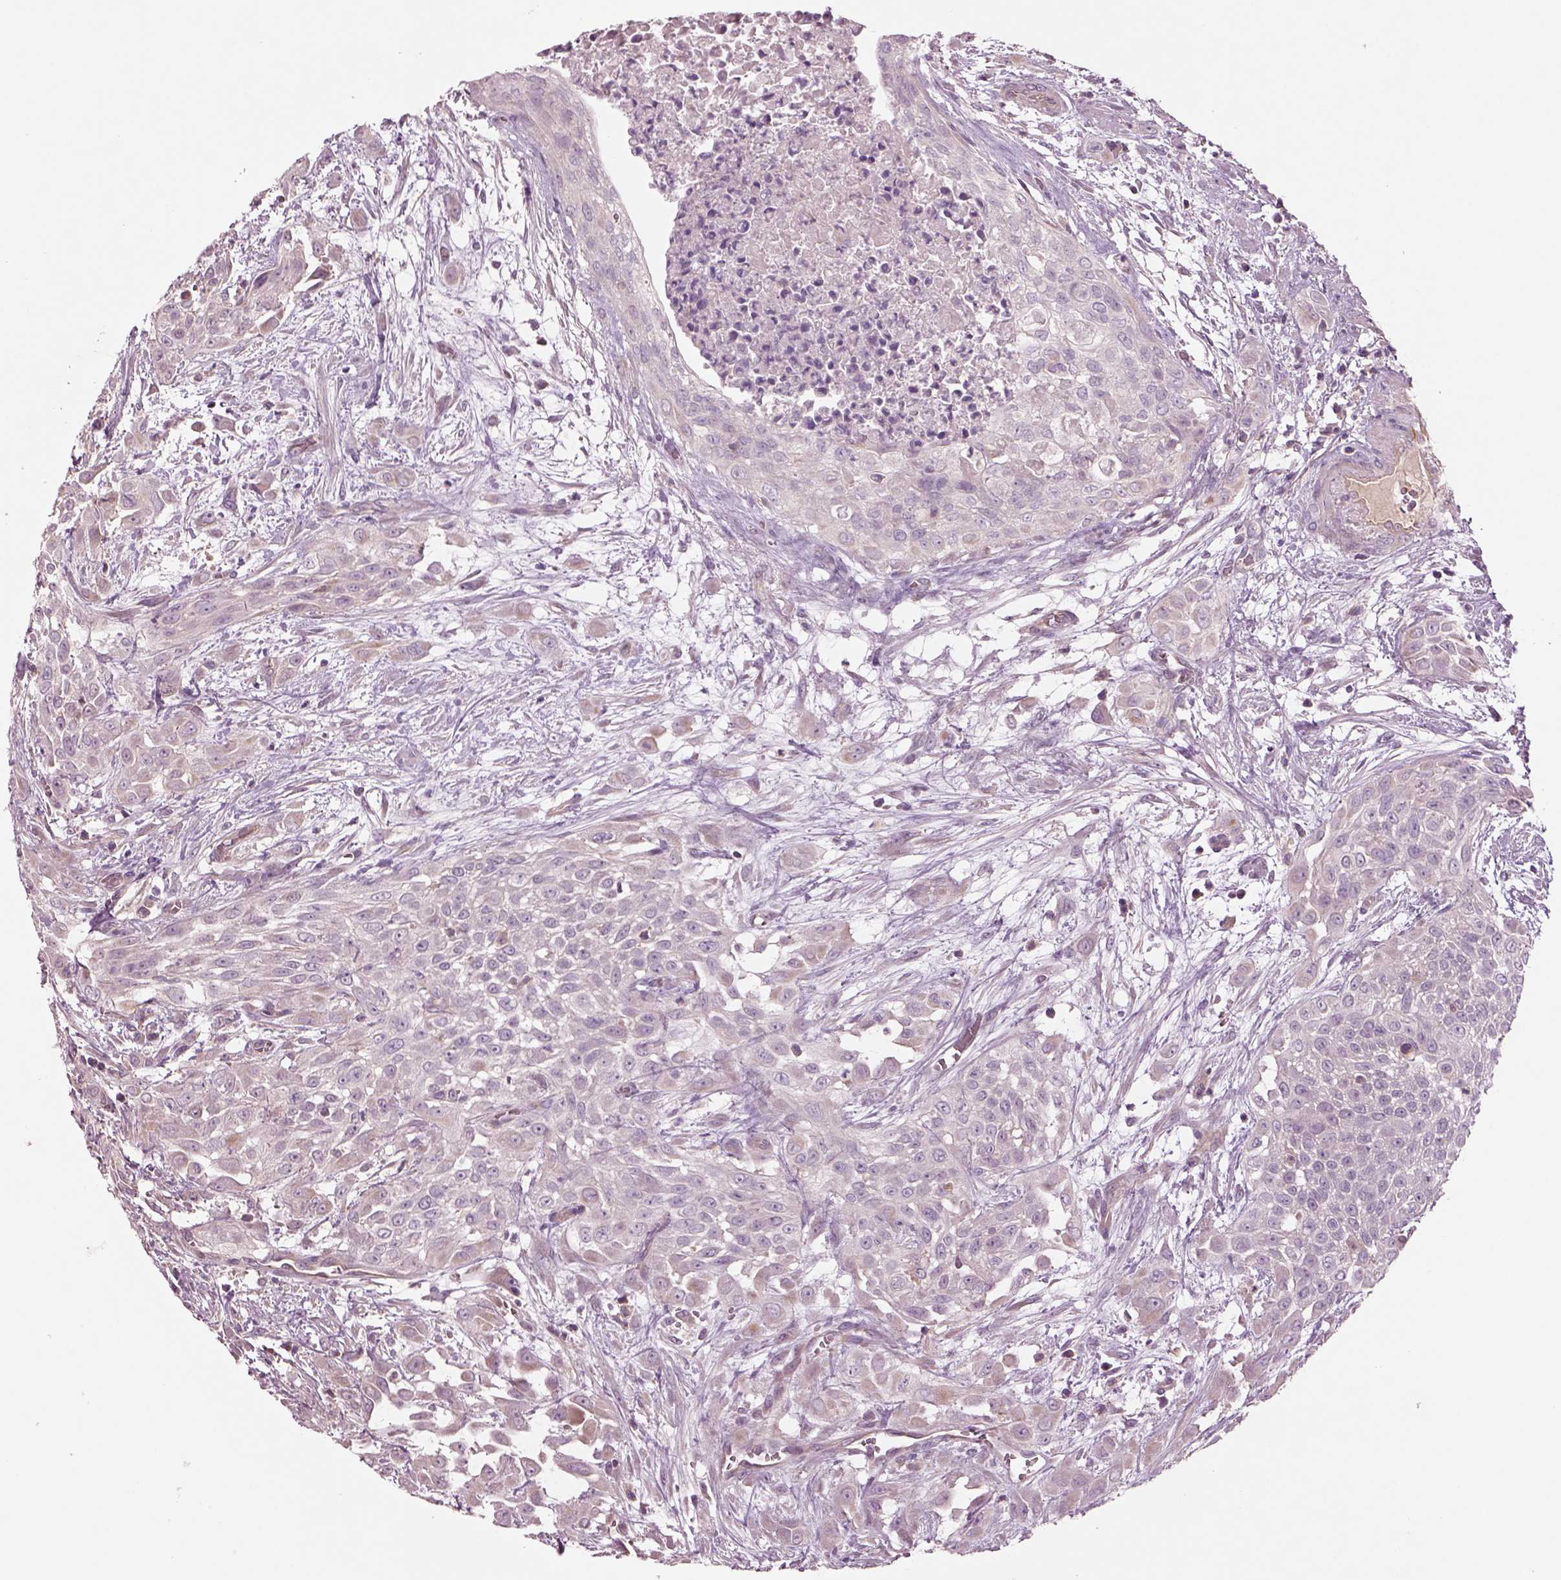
{"staining": {"intensity": "negative", "quantity": "none", "location": "none"}, "tissue": "urothelial cancer", "cell_type": "Tumor cells", "image_type": "cancer", "snomed": [{"axis": "morphology", "description": "Urothelial carcinoma, High grade"}, {"axis": "topography", "description": "Urinary bladder"}], "caption": "IHC photomicrograph of neoplastic tissue: high-grade urothelial carcinoma stained with DAB (3,3'-diaminobenzidine) exhibits no significant protein staining in tumor cells.", "gene": "DUOXA2", "patient": {"sex": "male", "age": 57}}